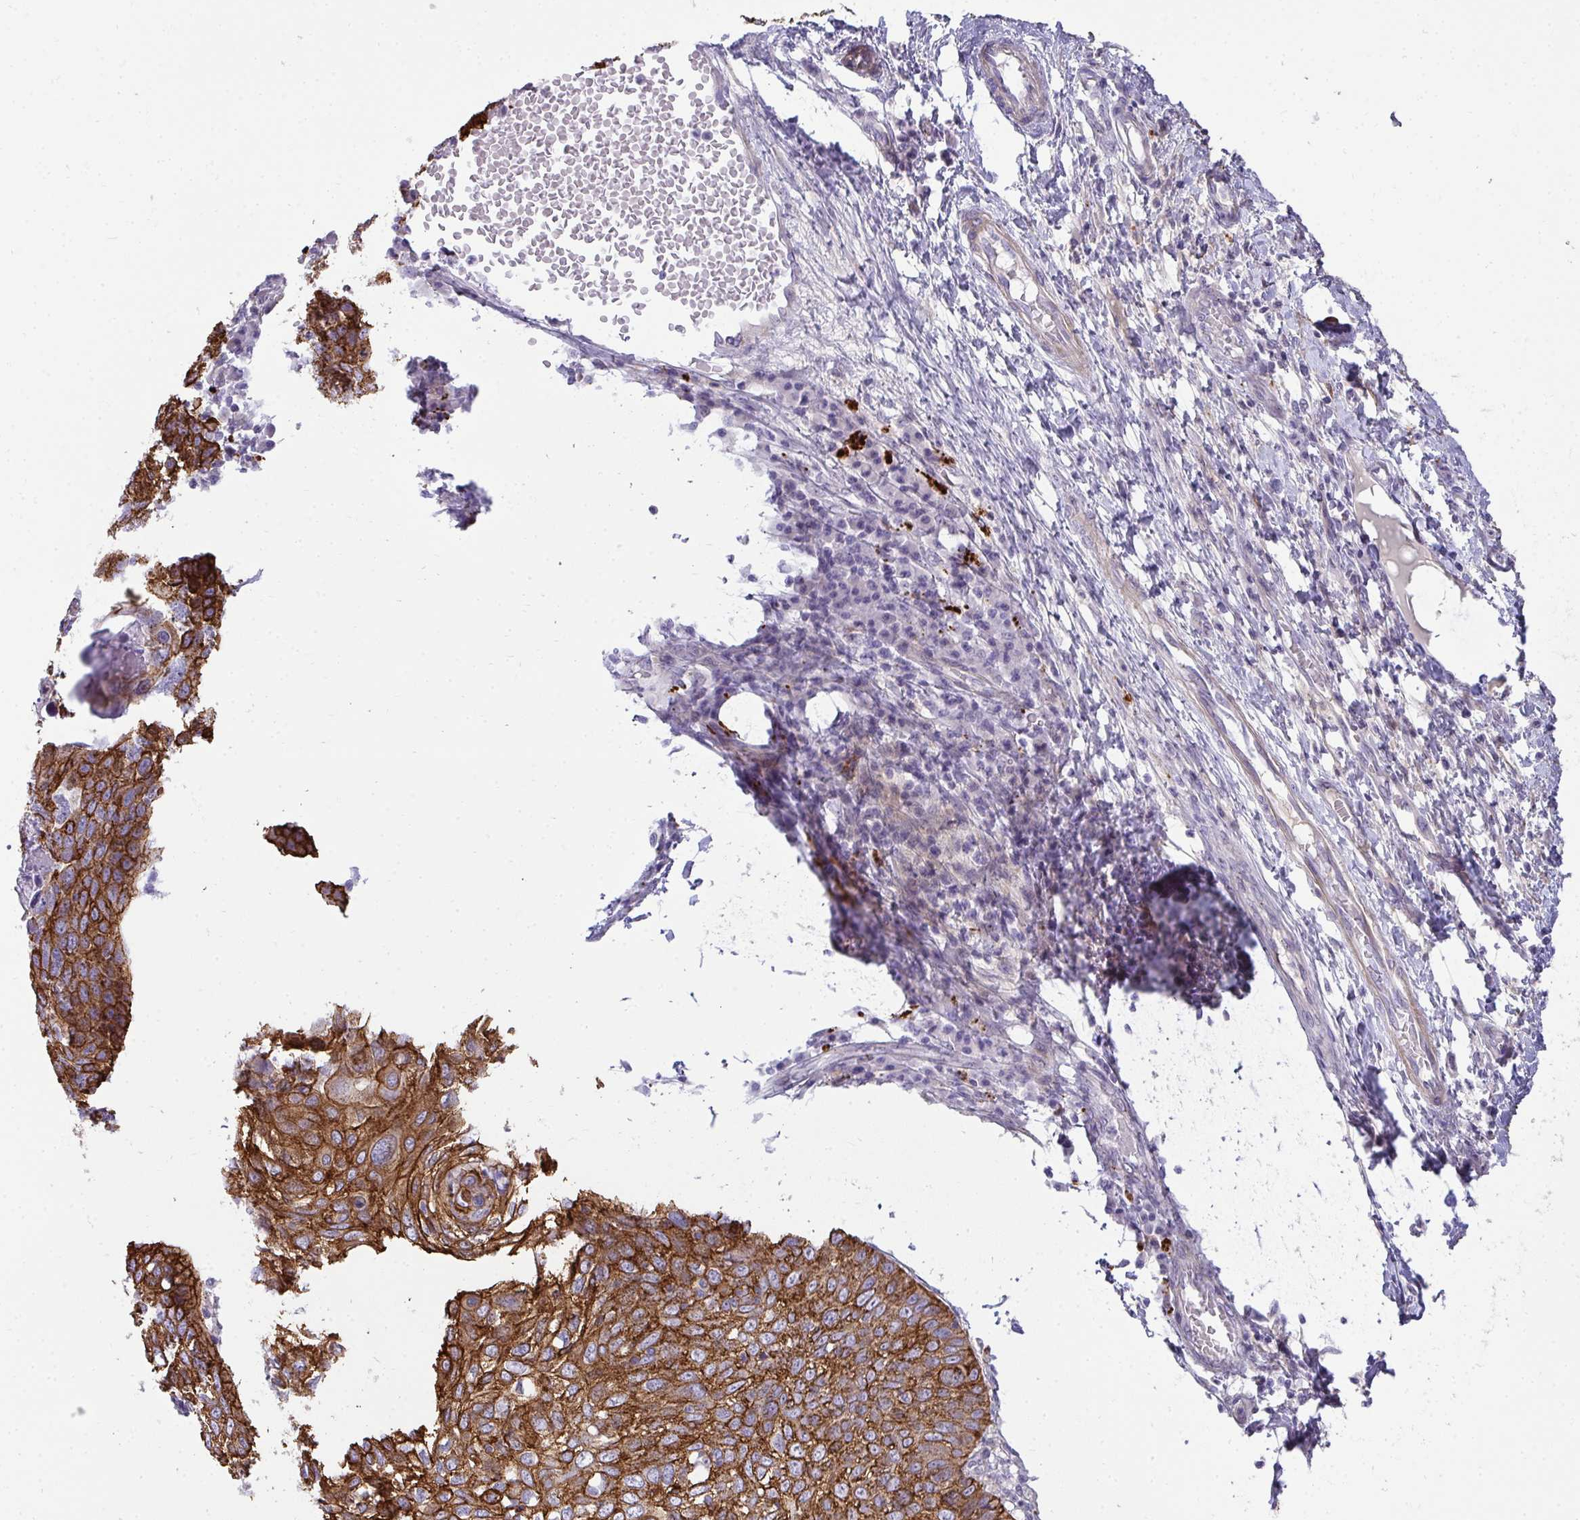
{"staining": {"intensity": "strong", "quantity": ">75%", "location": "cytoplasmic/membranous"}, "tissue": "skin cancer", "cell_type": "Tumor cells", "image_type": "cancer", "snomed": [{"axis": "morphology", "description": "Squamous cell carcinoma, NOS"}, {"axis": "topography", "description": "Skin"}], "caption": "Tumor cells exhibit high levels of strong cytoplasmic/membranous expression in approximately >75% of cells in human skin squamous cell carcinoma.", "gene": "AK5", "patient": {"sex": "male", "age": 87}}